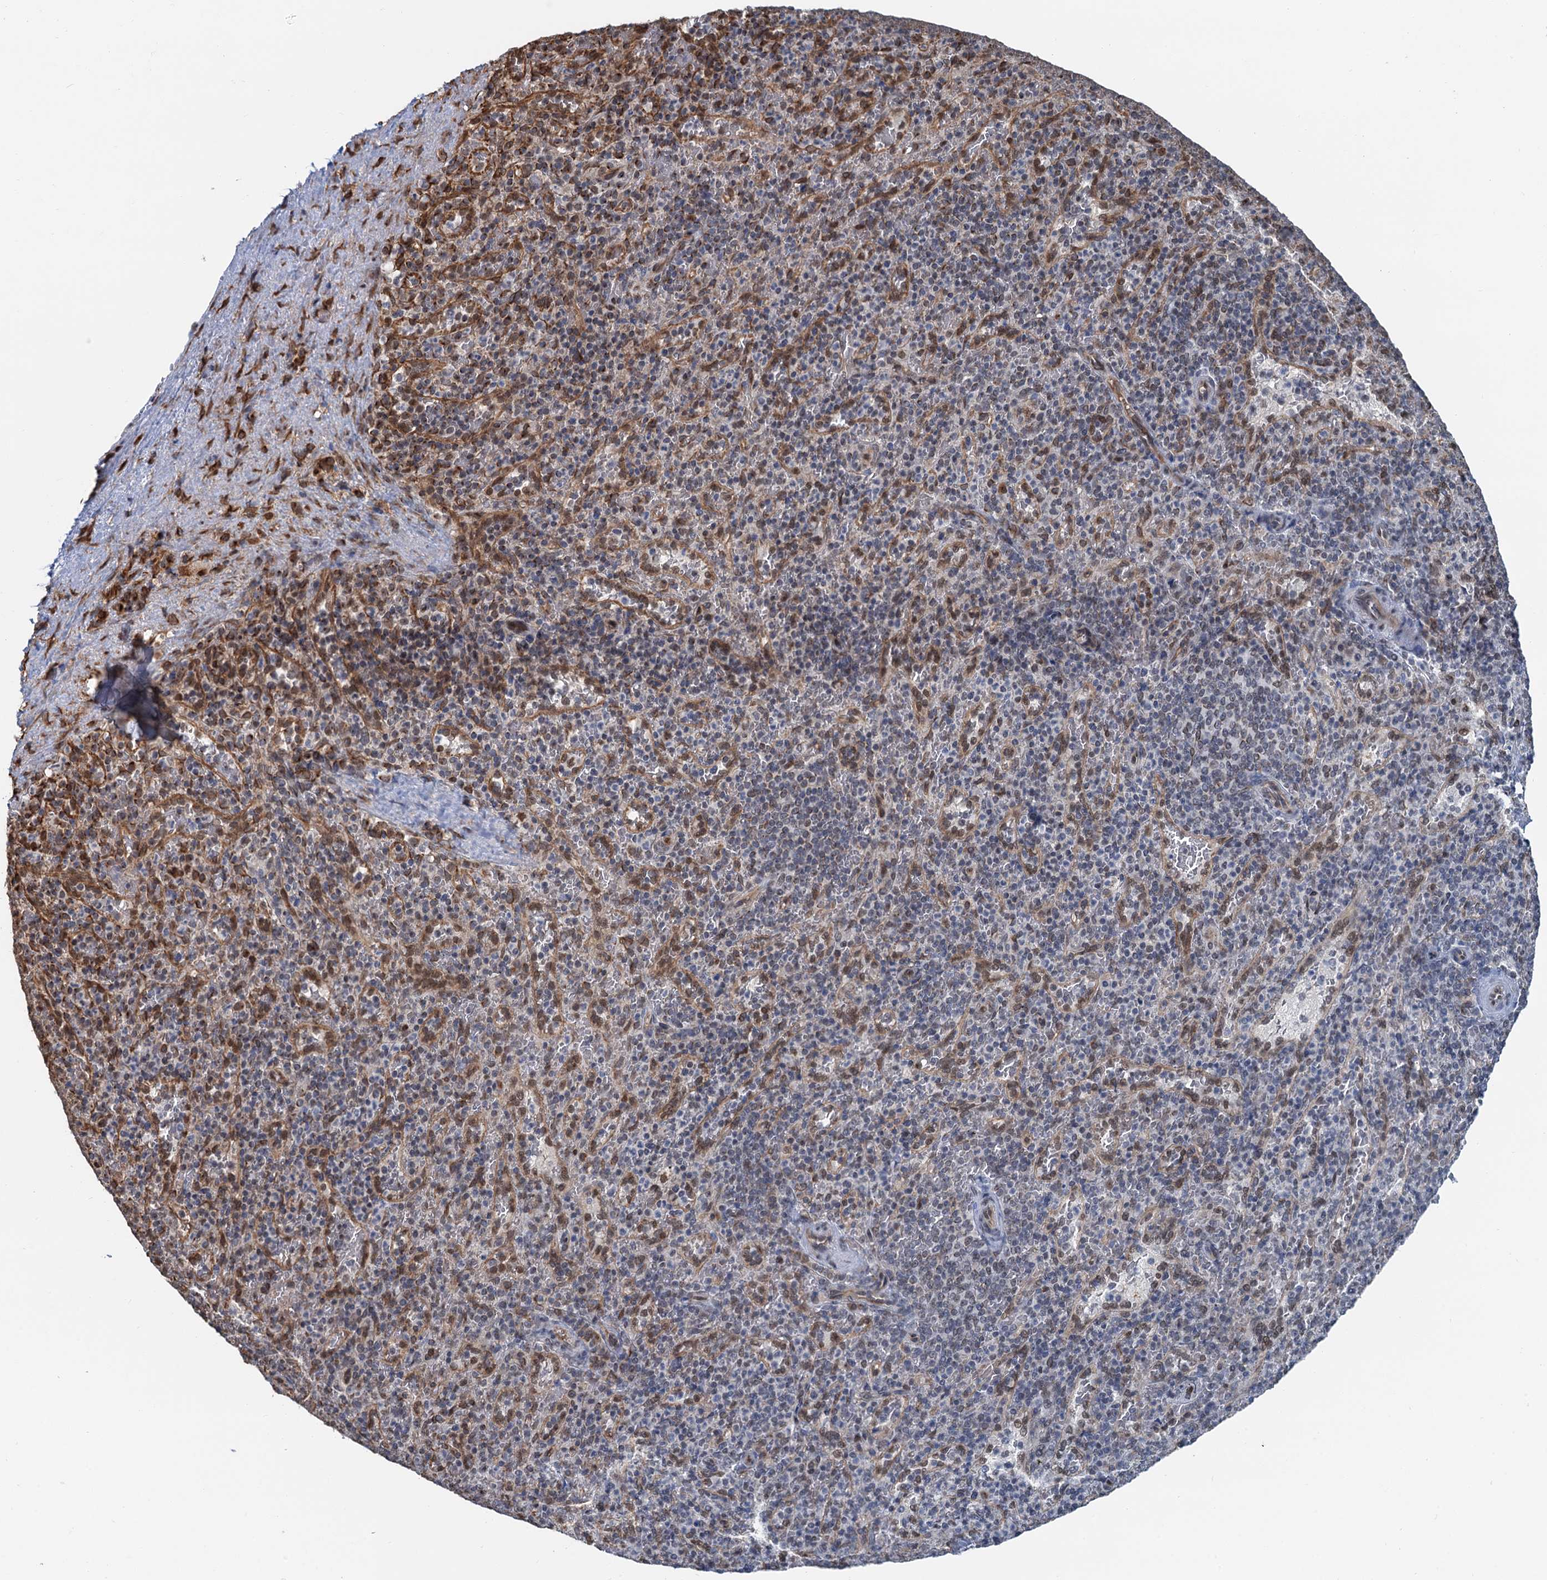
{"staining": {"intensity": "moderate", "quantity": "<25%", "location": "cytoplasmic/membranous,nuclear"}, "tissue": "spleen", "cell_type": "Cells in red pulp", "image_type": "normal", "snomed": [{"axis": "morphology", "description": "Normal tissue, NOS"}, {"axis": "topography", "description": "Spleen"}], "caption": "Human spleen stained for a protein (brown) shows moderate cytoplasmic/membranous,nuclear positive staining in approximately <25% of cells in red pulp.", "gene": "CFDP1", "patient": {"sex": "male", "age": 82}}